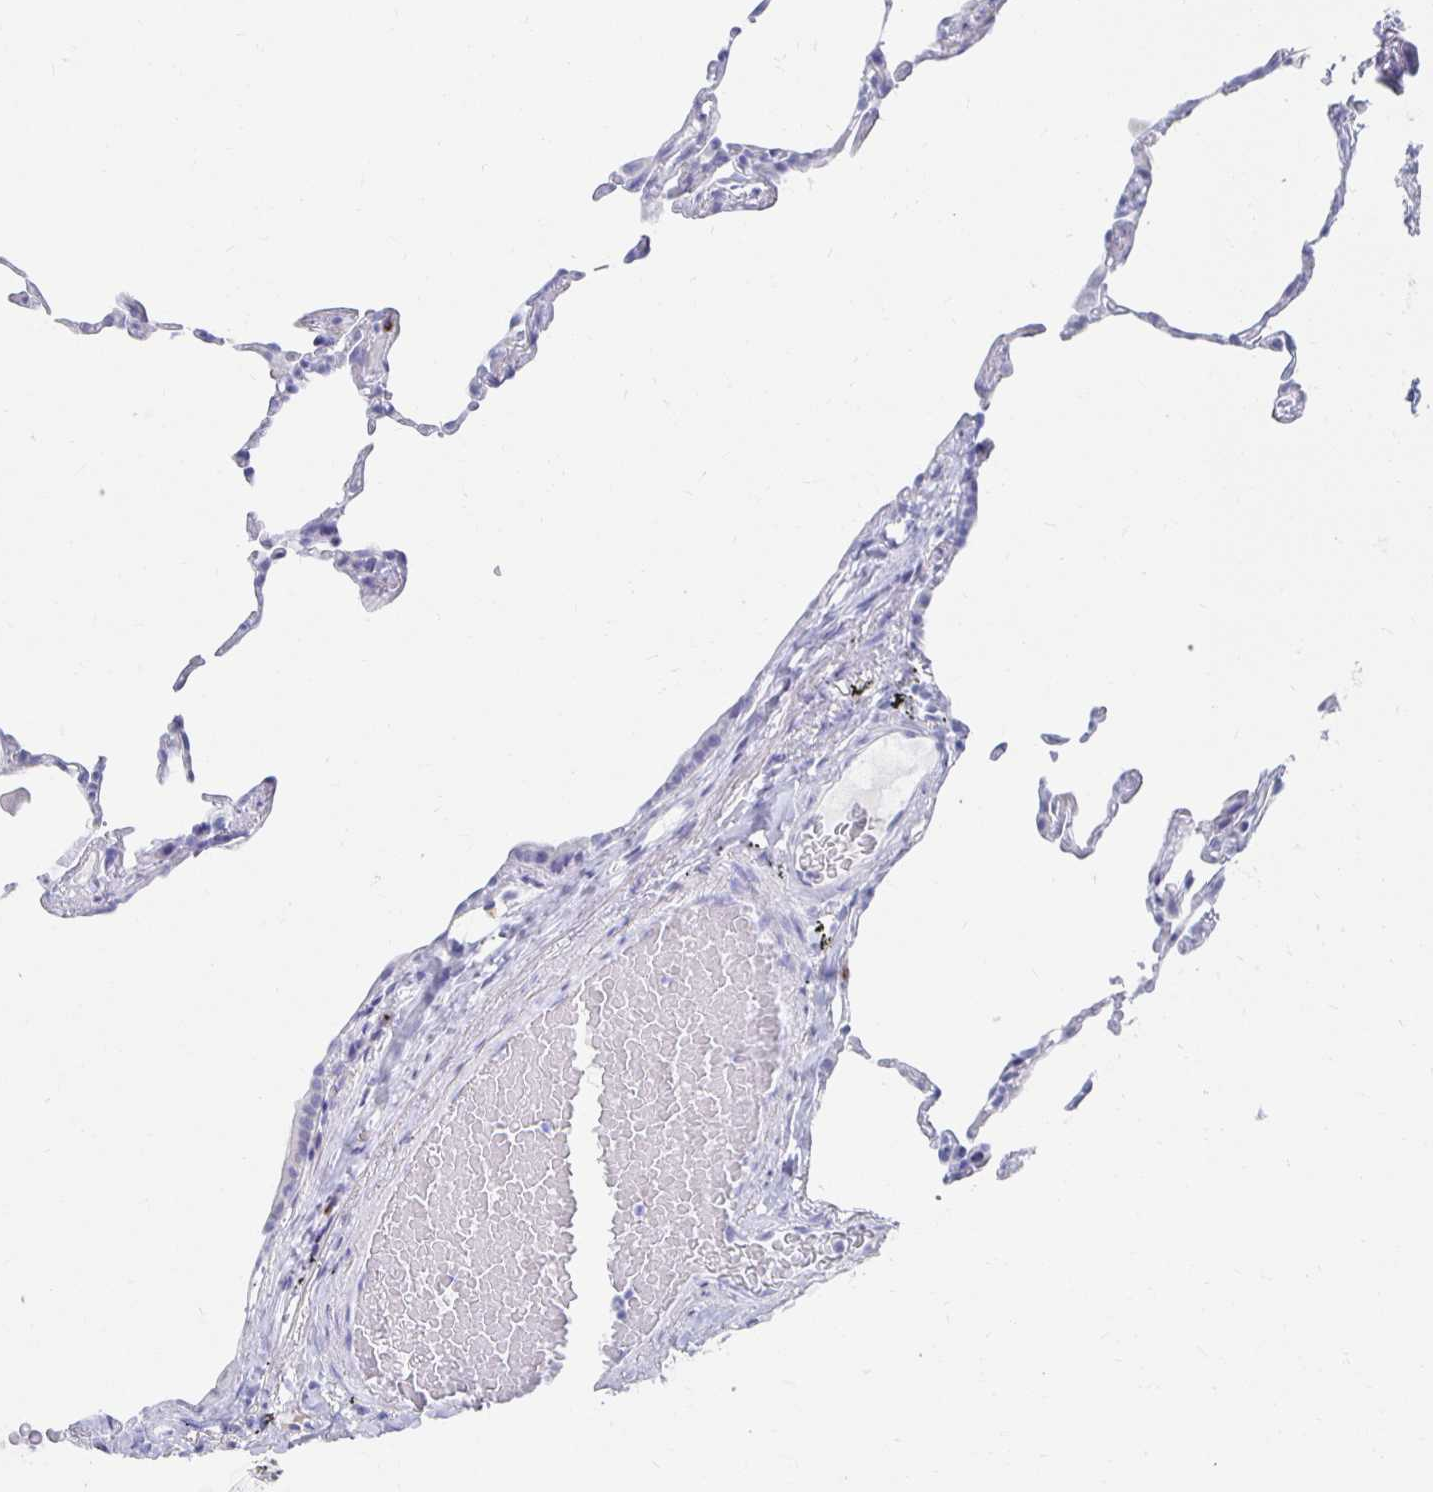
{"staining": {"intensity": "negative", "quantity": "none", "location": "none"}, "tissue": "lung", "cell_type": "Alveolar cells", "image_type": "normal", "snomed": [{"axis": "morphology", "description": "Normal tissue, NOS"}, {"axis": "topography", "description": "Lung"}], "caption": "Alveolar cells show no significant expression in normal lung.", "gene": "PRDM7", "patient": {"sex": "female", "age": 57}}